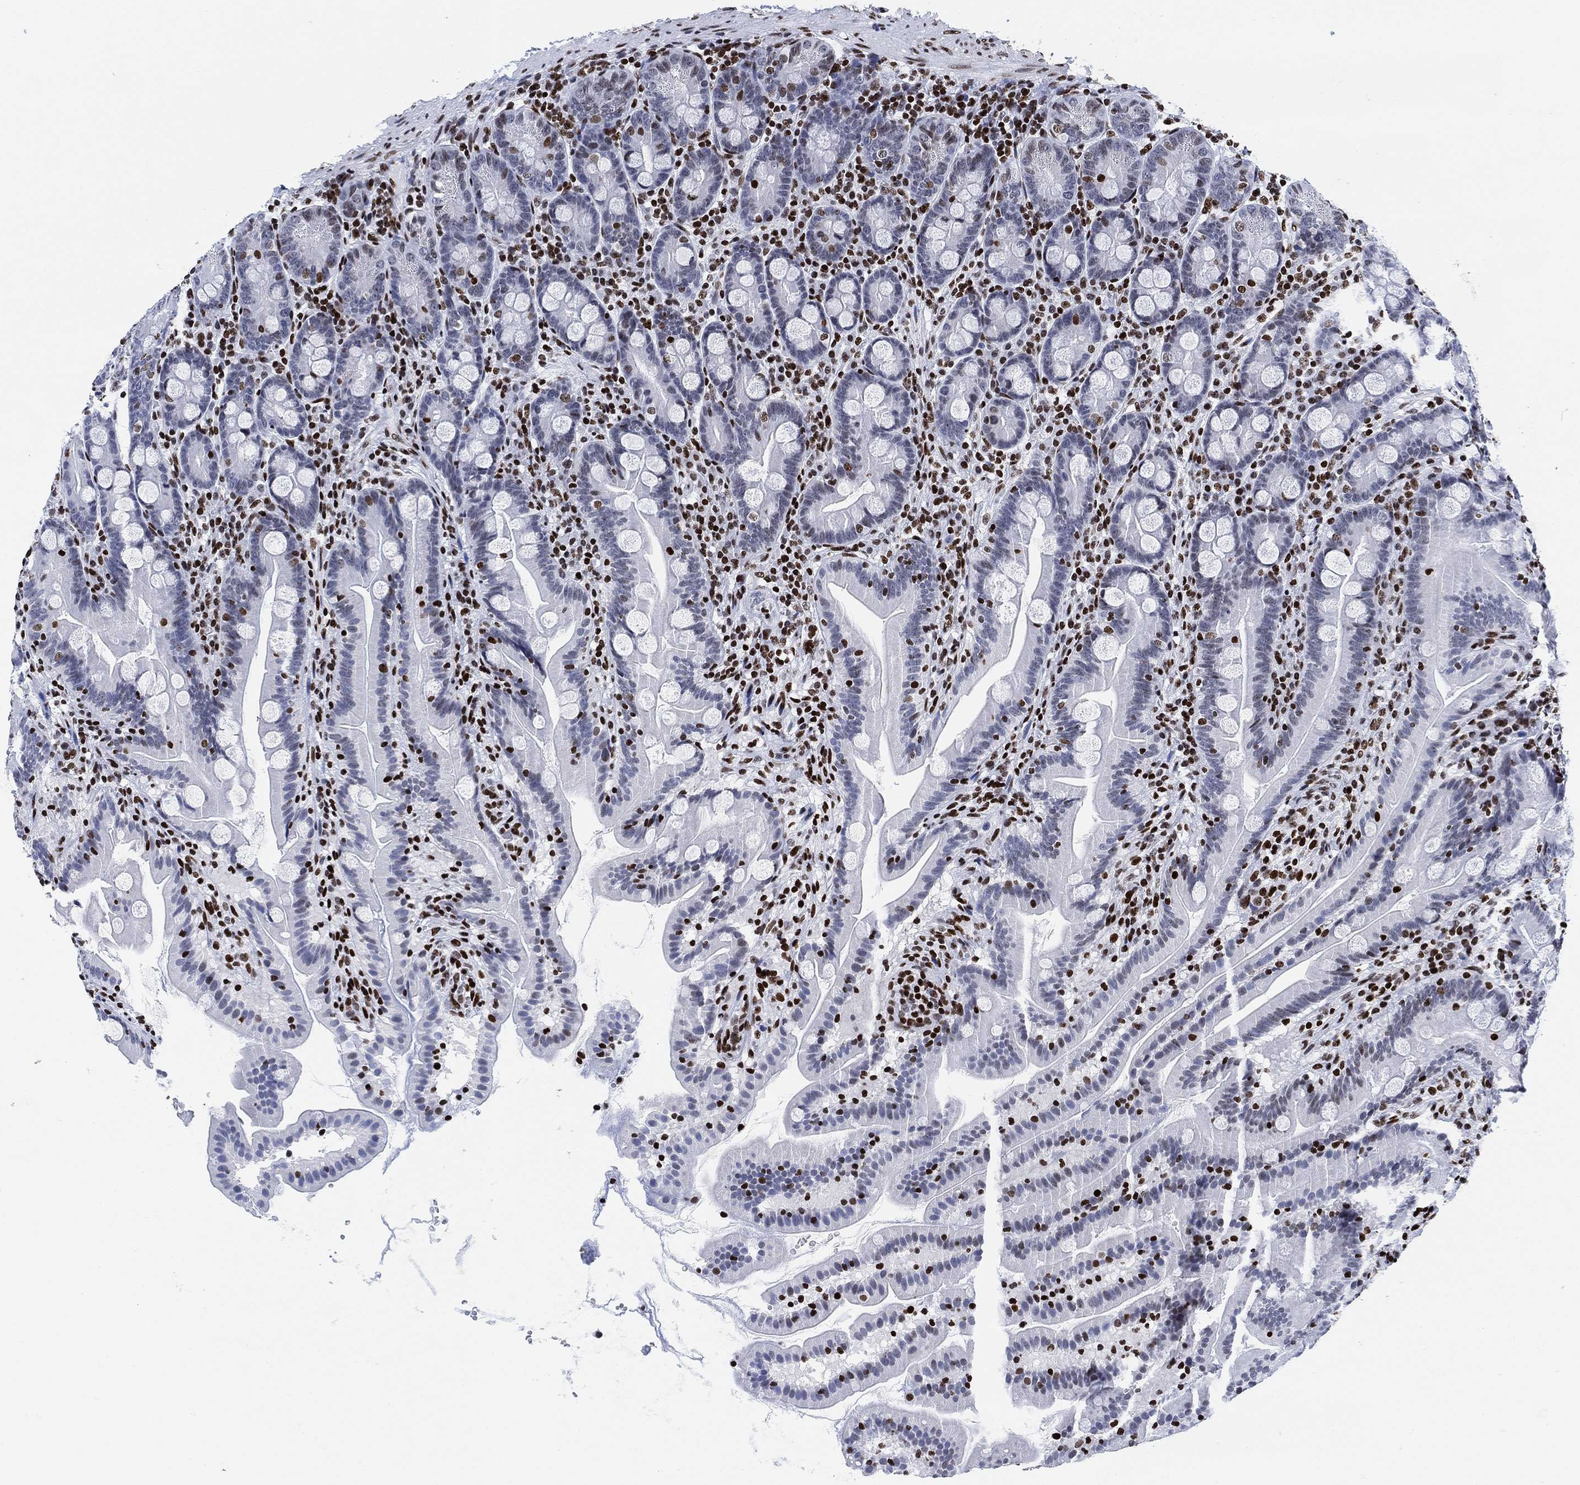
{"staining": {"intensity": "negative", "quantity": "none", "location": "none"}, "tissue": "small intestine", "cell_type": "Glandular cells", "image_type": "normal", "snomed": [{"axis": "morphology", "description": "Normal tissue, NOS"}, {"axis": "topography", "description": "Small intestine"}], "caption": "Small intestine stained for a protein using immunohistochemistry (IHC) reveals no expression glandular cells.", "gene": "H1", "patient": {"sex": "female", "age": 44}}